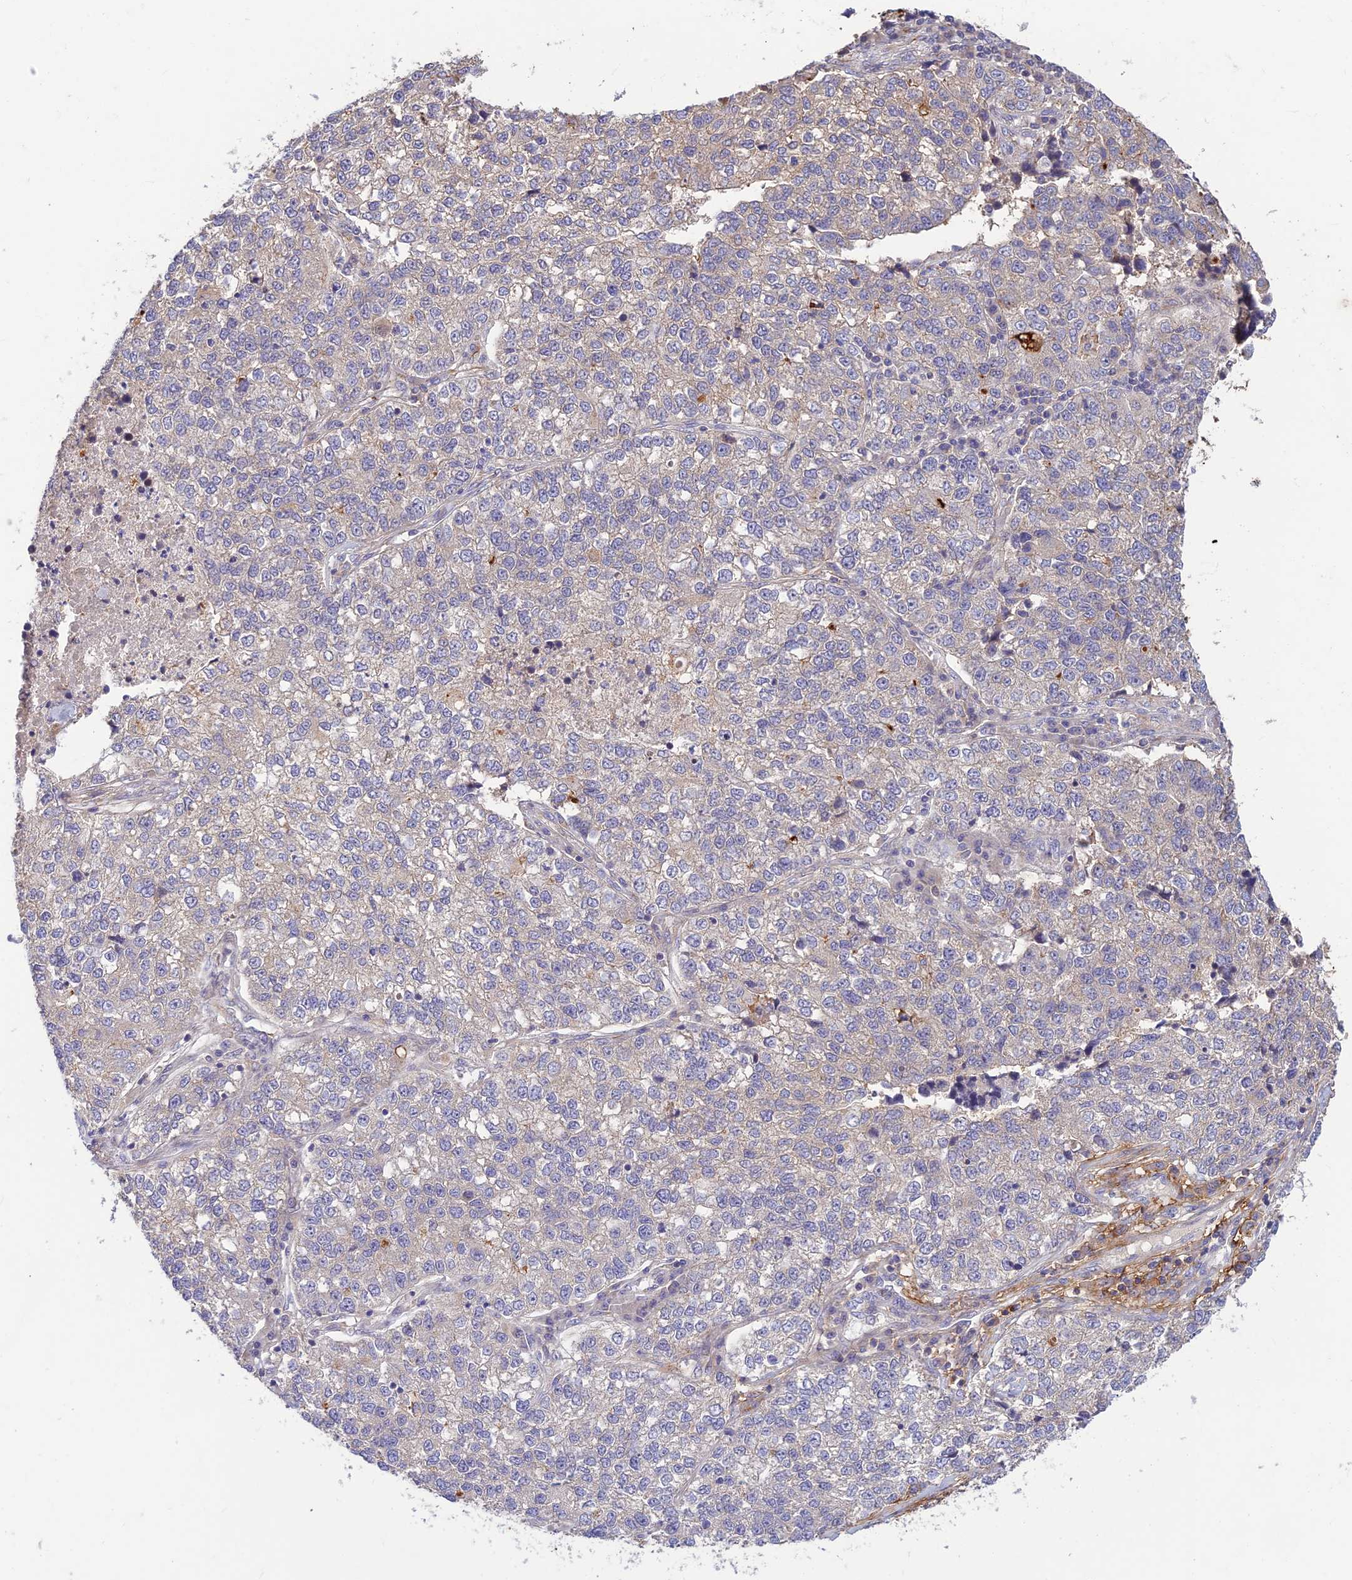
{"staining": {"intensity": "negative", "quantity": "none", "location": "none"}, "tissue": "lung cancer", "cell_type": "Tumor cells", "image_type": "cancer", "snomed": [{"axis": "morphology", "description": "Adenocarcinoma, NOS"}, {"axis": "topography", "description": "Lung"}], "caption": "Tumor cells are negative for brown protein staining in lung cancer (adenocarcinoma). The staining is performed using DAB (3,3'-diaminobenzidine) brown chromogen with nuclei counter-stained in using hematoxylin.", "gene": "ST8SIA5", "patient": {"sex": "male", "age": 49}}